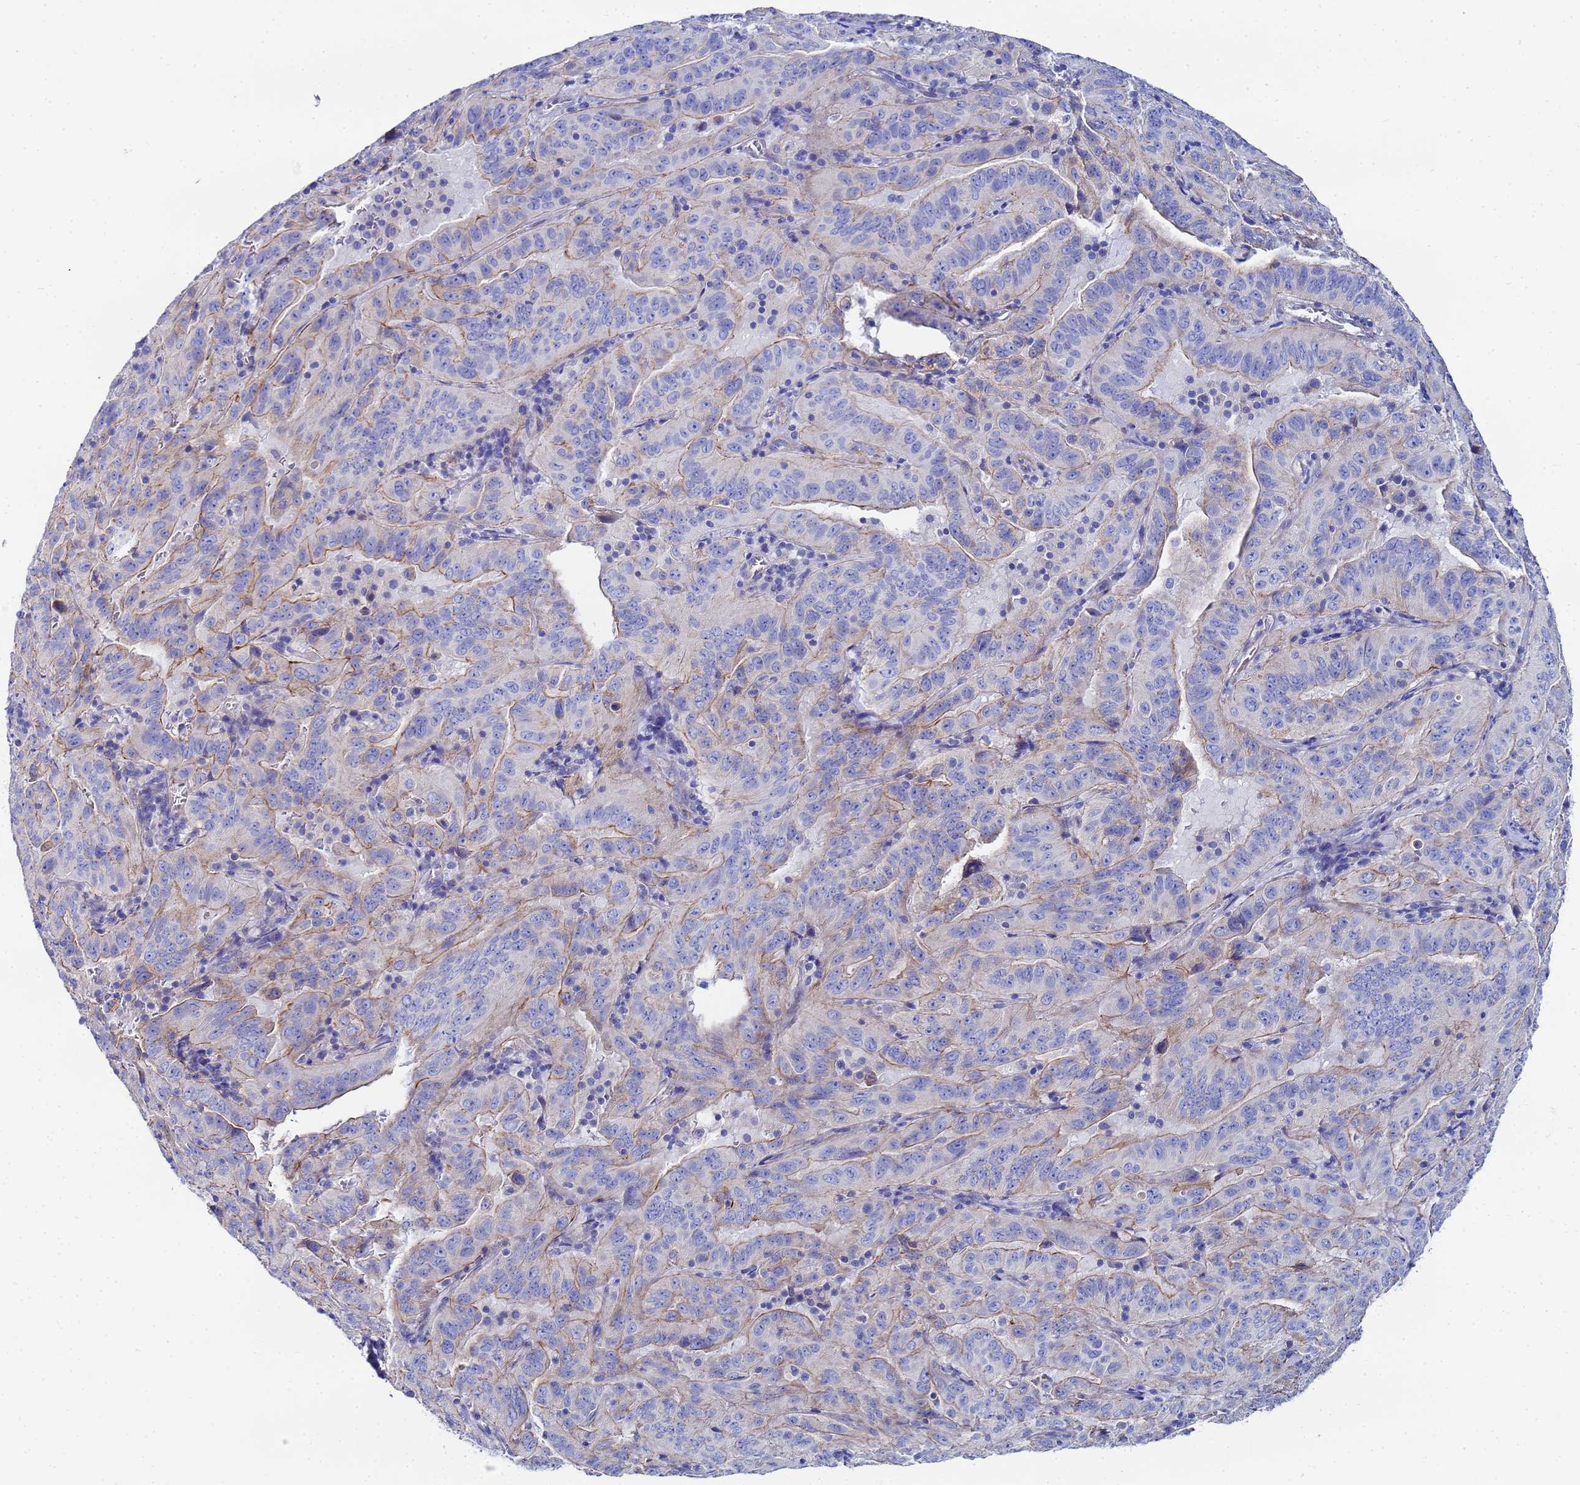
{"staining": {"intensity": "weak", "quantity": "25%-75%", "location": "cytoplasmic/membranous"}, "tissue": "pancreatic cancer", "cell_type": "Tumor cells", "image_type": "cancer", "snomed": [{"axis": "morphology", "description": "Adenocarcinoma, NOS"}, {"axis": "topography", "description": "Pancreas"}], "caption": "Immunohistochemical staining of human pancreatic cancer (adenocarcinoma) reveals weak cytoplasmic/membranous protein positivity in about 25%-75% of tumor cells. (Stains: DAB in brown, nuclei in blue, Microscopy: brightfield microscopy at high magnification).", "gene": "RAB39B", "patient": {"sex": "male", "age": 63}}